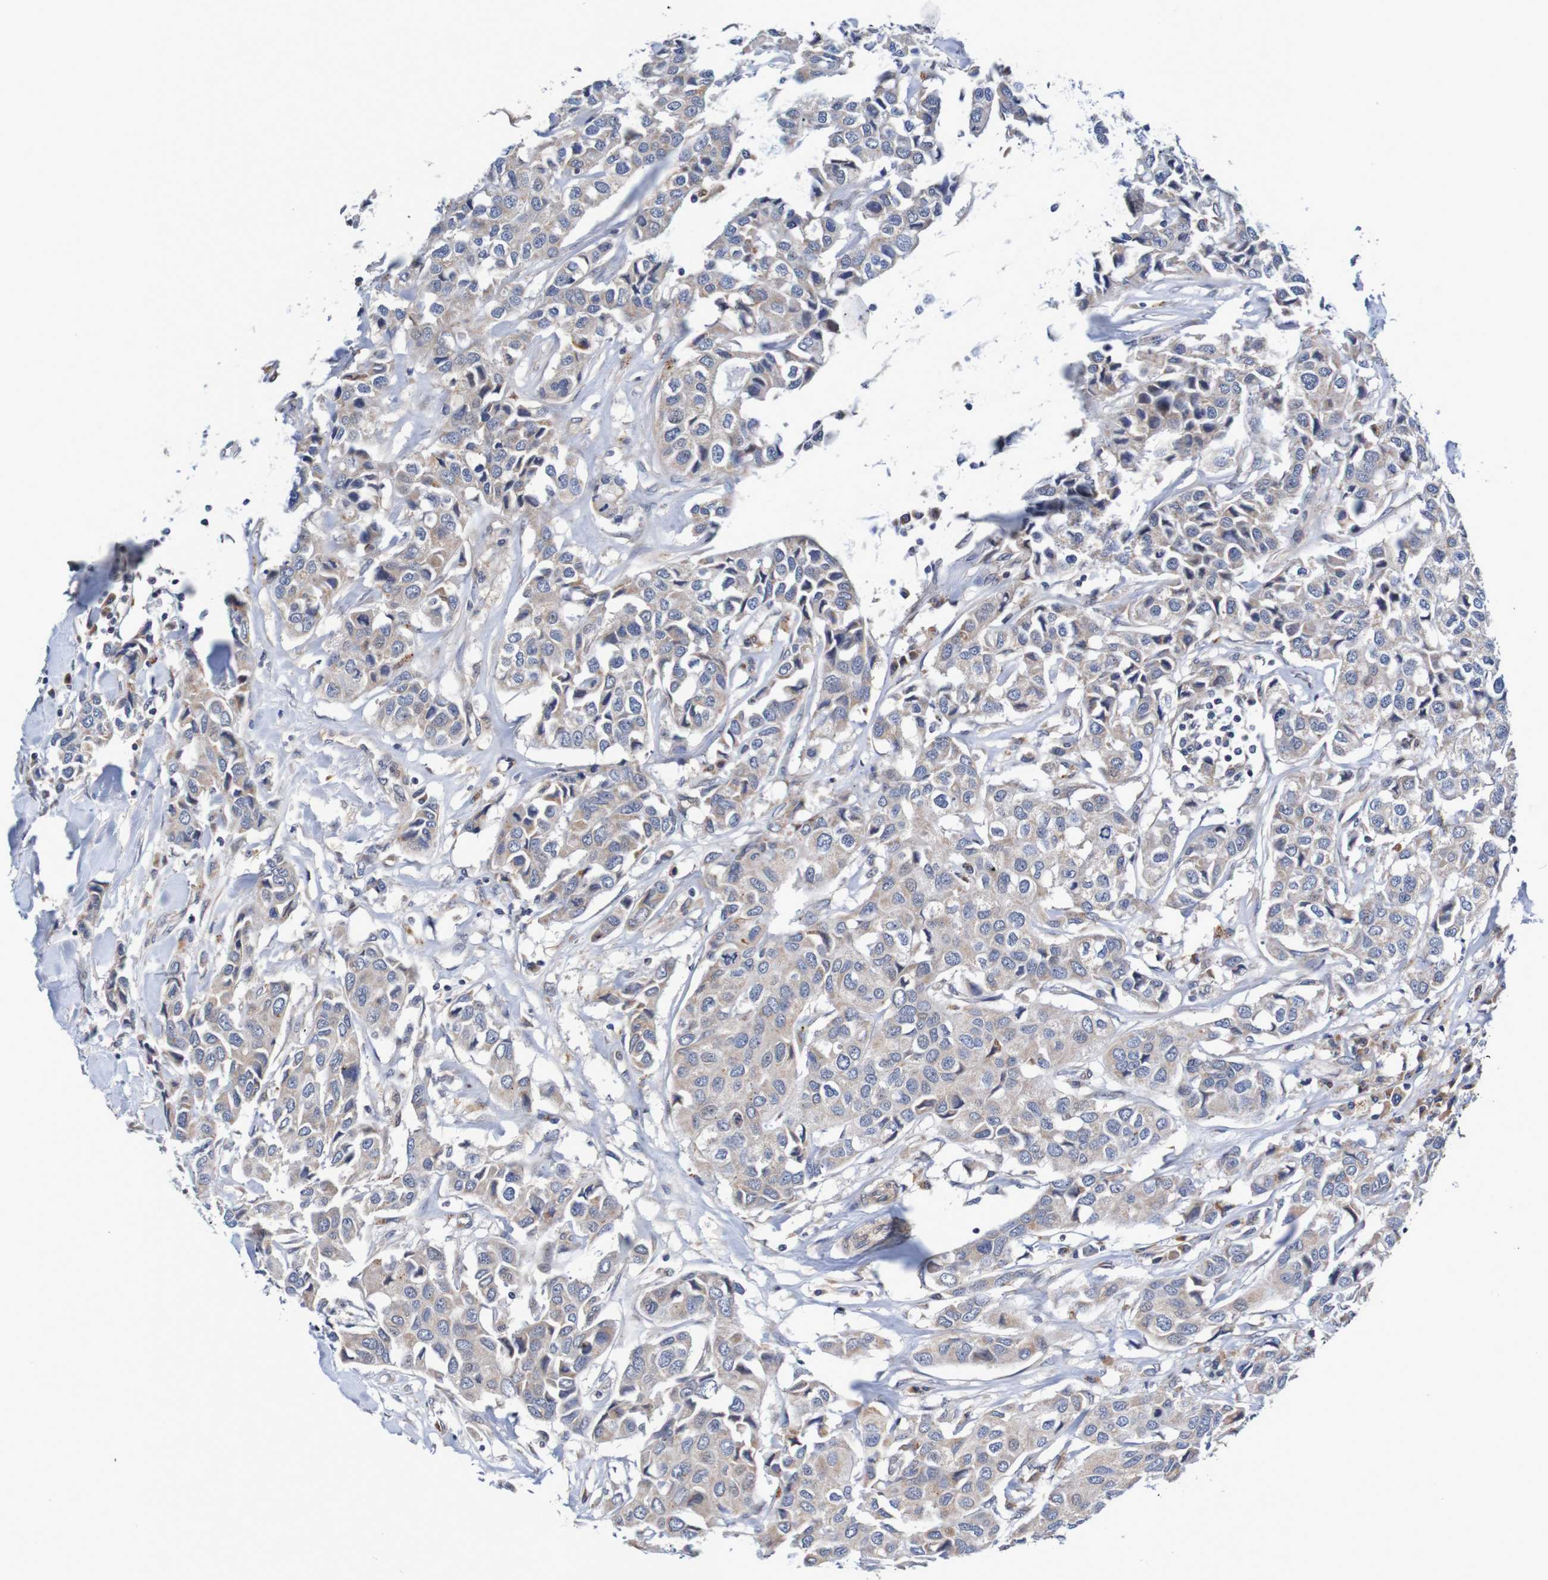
{"staining": {"intensity": "weak", "quantity": "<25%", "location": "cytoplasmic/membranous"}, "tissue": "breast cancer", "cell_type": "Tumor cells", "image_type": "cancer", "snomed": [{"axis": "morphology", "description": "Duct carcinoma"}, {"axis": "topography", "description": "Breast"}], "caption": "A micrograph of infiltrating ductal carcinoma (breast) stained for a protein reveals no brown staining in tumor cells.", "gene": "CPED1", "patient": {"sex": "female", "age": 80}}